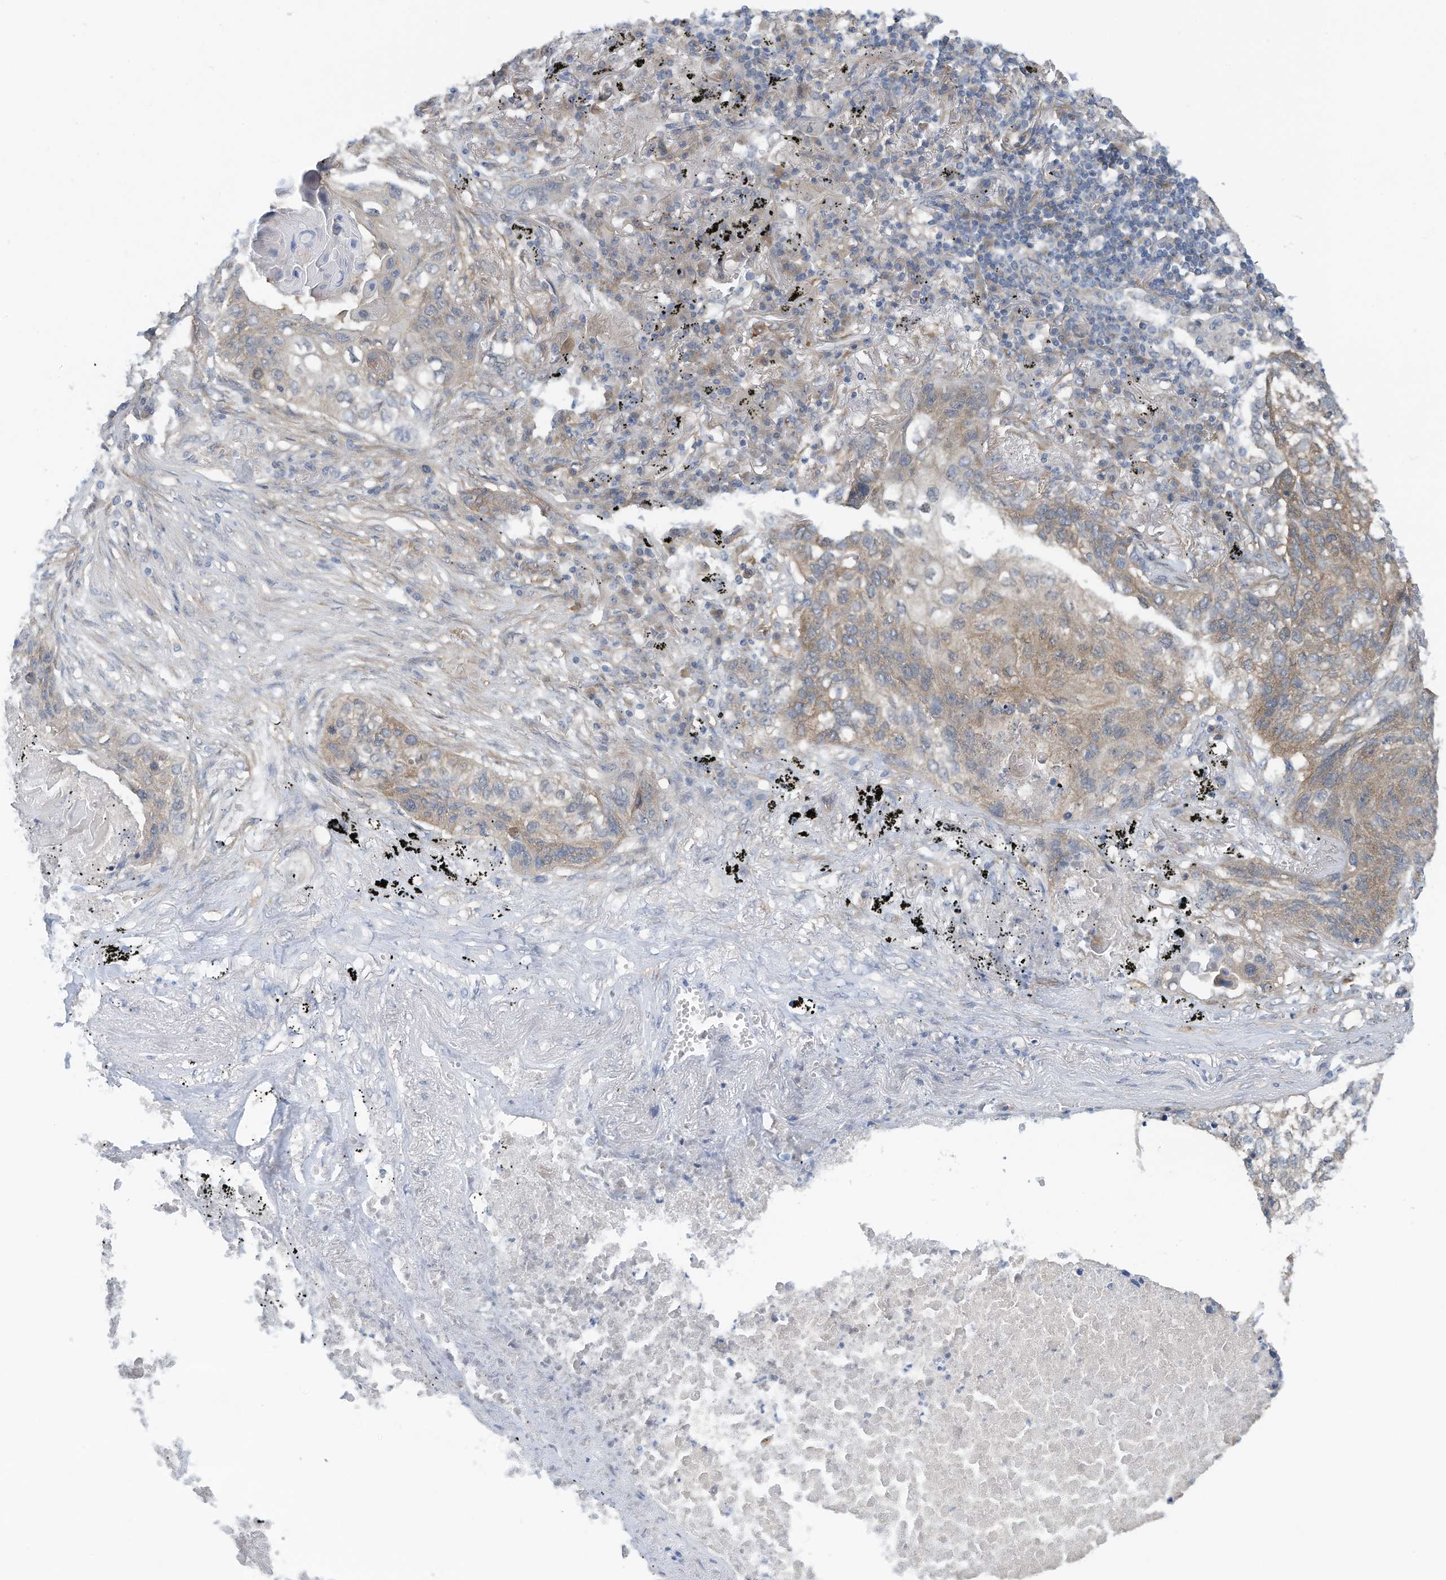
{"staining": {"intensity": "weak", "quantity": "25%-75%", "location": "cytoplasmic/membranous"}, "tissue": "lung cancer", "cell_type": "Tumor cells", "image_type": "cancer", "snomed": [{"axis": "morphology", "description": "Squamous cell carcinoma, NOS"}, {"axis": "topography", "description": "Lung"}], "caption": "Brown immunohistochemical staining in lung cancer (squamous cell carcinoma) demonstrates weak cytoplasmic/membranous expression in about 25%-75% of tumor cells.", "gene": "REPS1", "patient": {"sex": "female", "age": 63}}